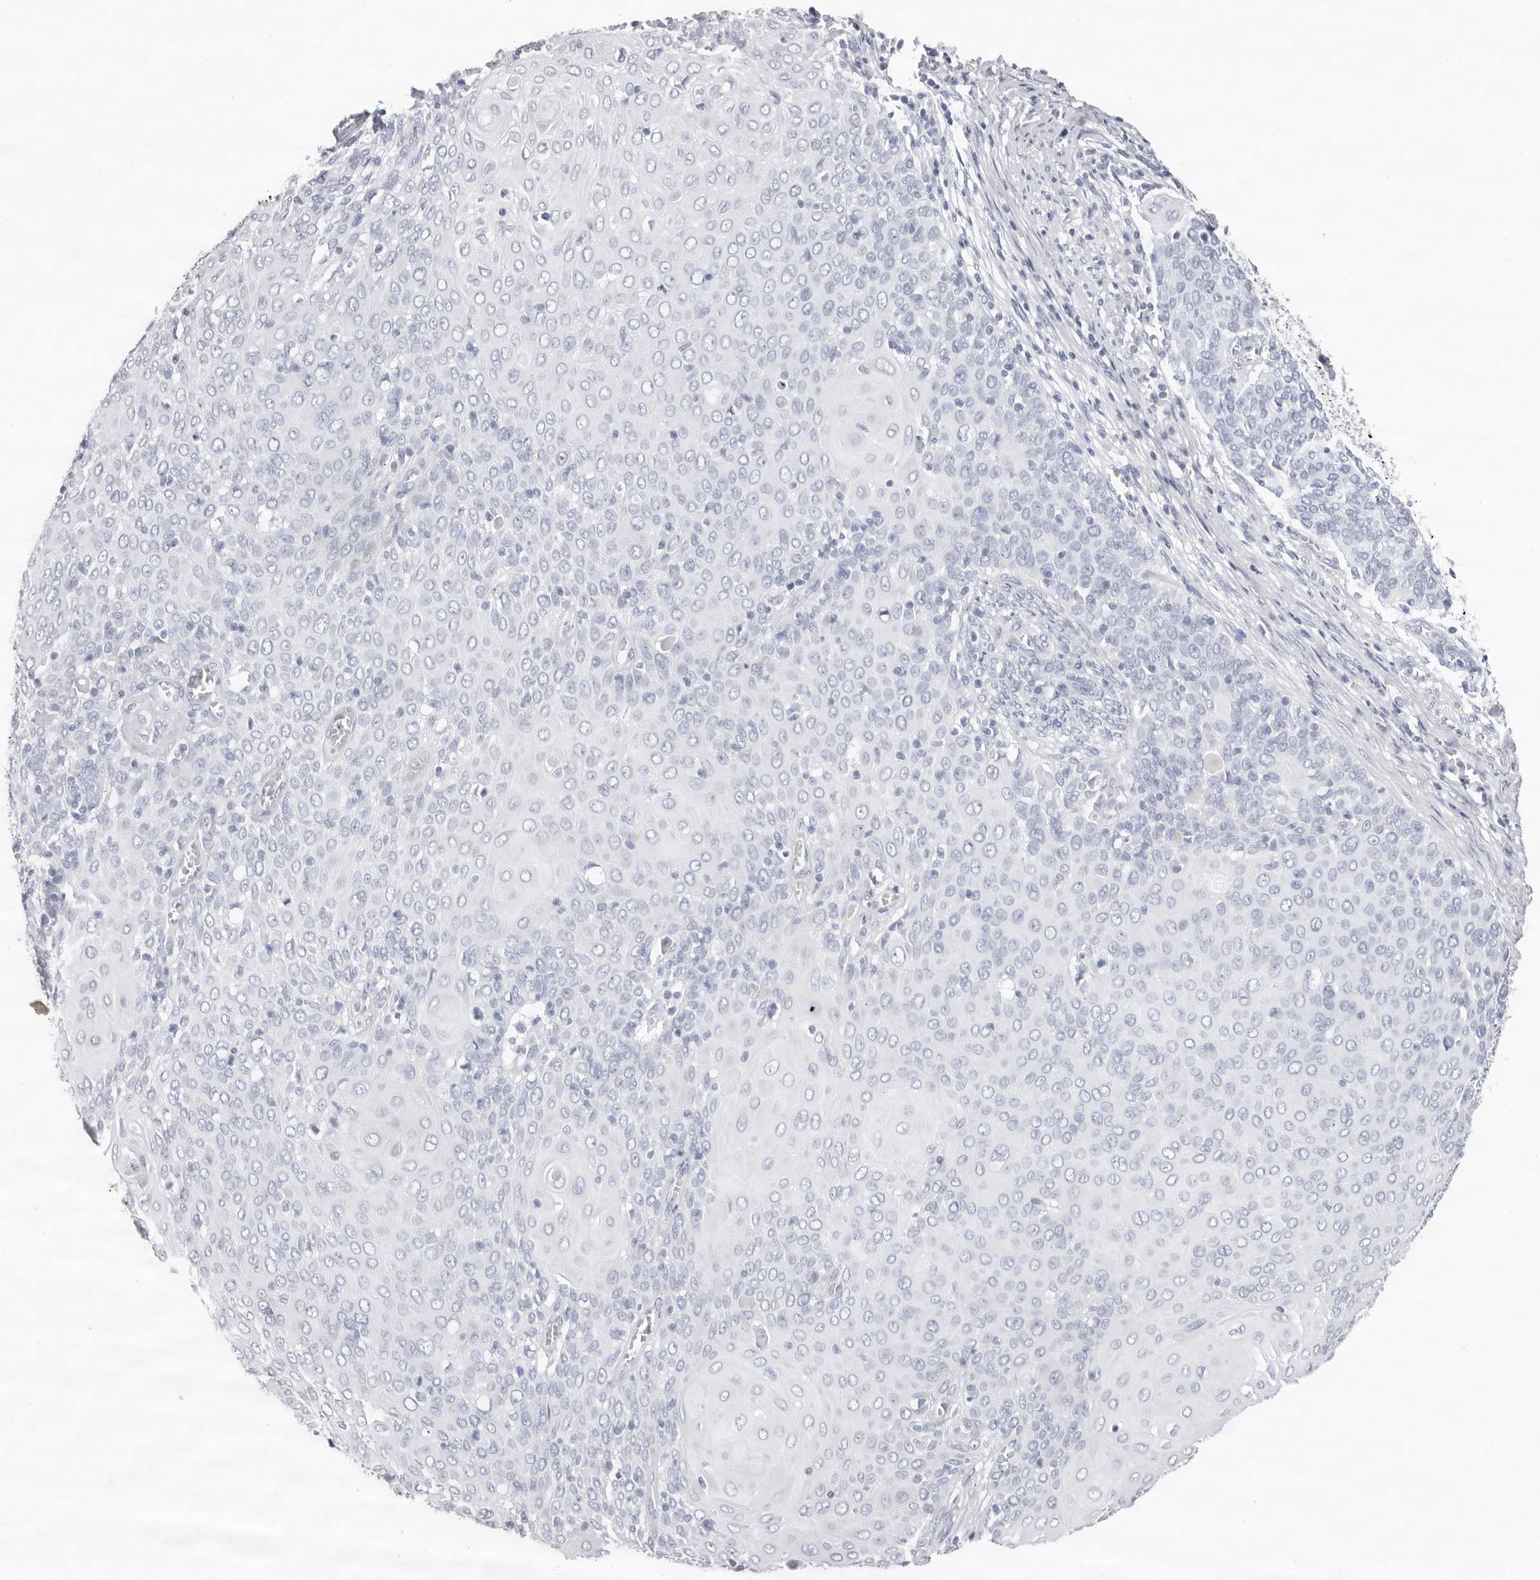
{"staining": {"intensity": "negative", "quantity": "none", "location": "none"}, "tissue": "cervical cancer", "cell_type": "Tumor cells", "image_type": "cancer", "snomed": [{"axis": "morphology", "description": "Squamous cell carcinoma, NOS"}, {"axis": "topography", "description": "Cervix"}], "caption": "Human cervical cancer (squamous cell carcinoma) stained for a protein using immunohistochemistry (IHC) displays no expression in tumor cells.", "gene": "LPO", "patient": {"sex": "female", "age": 39}}